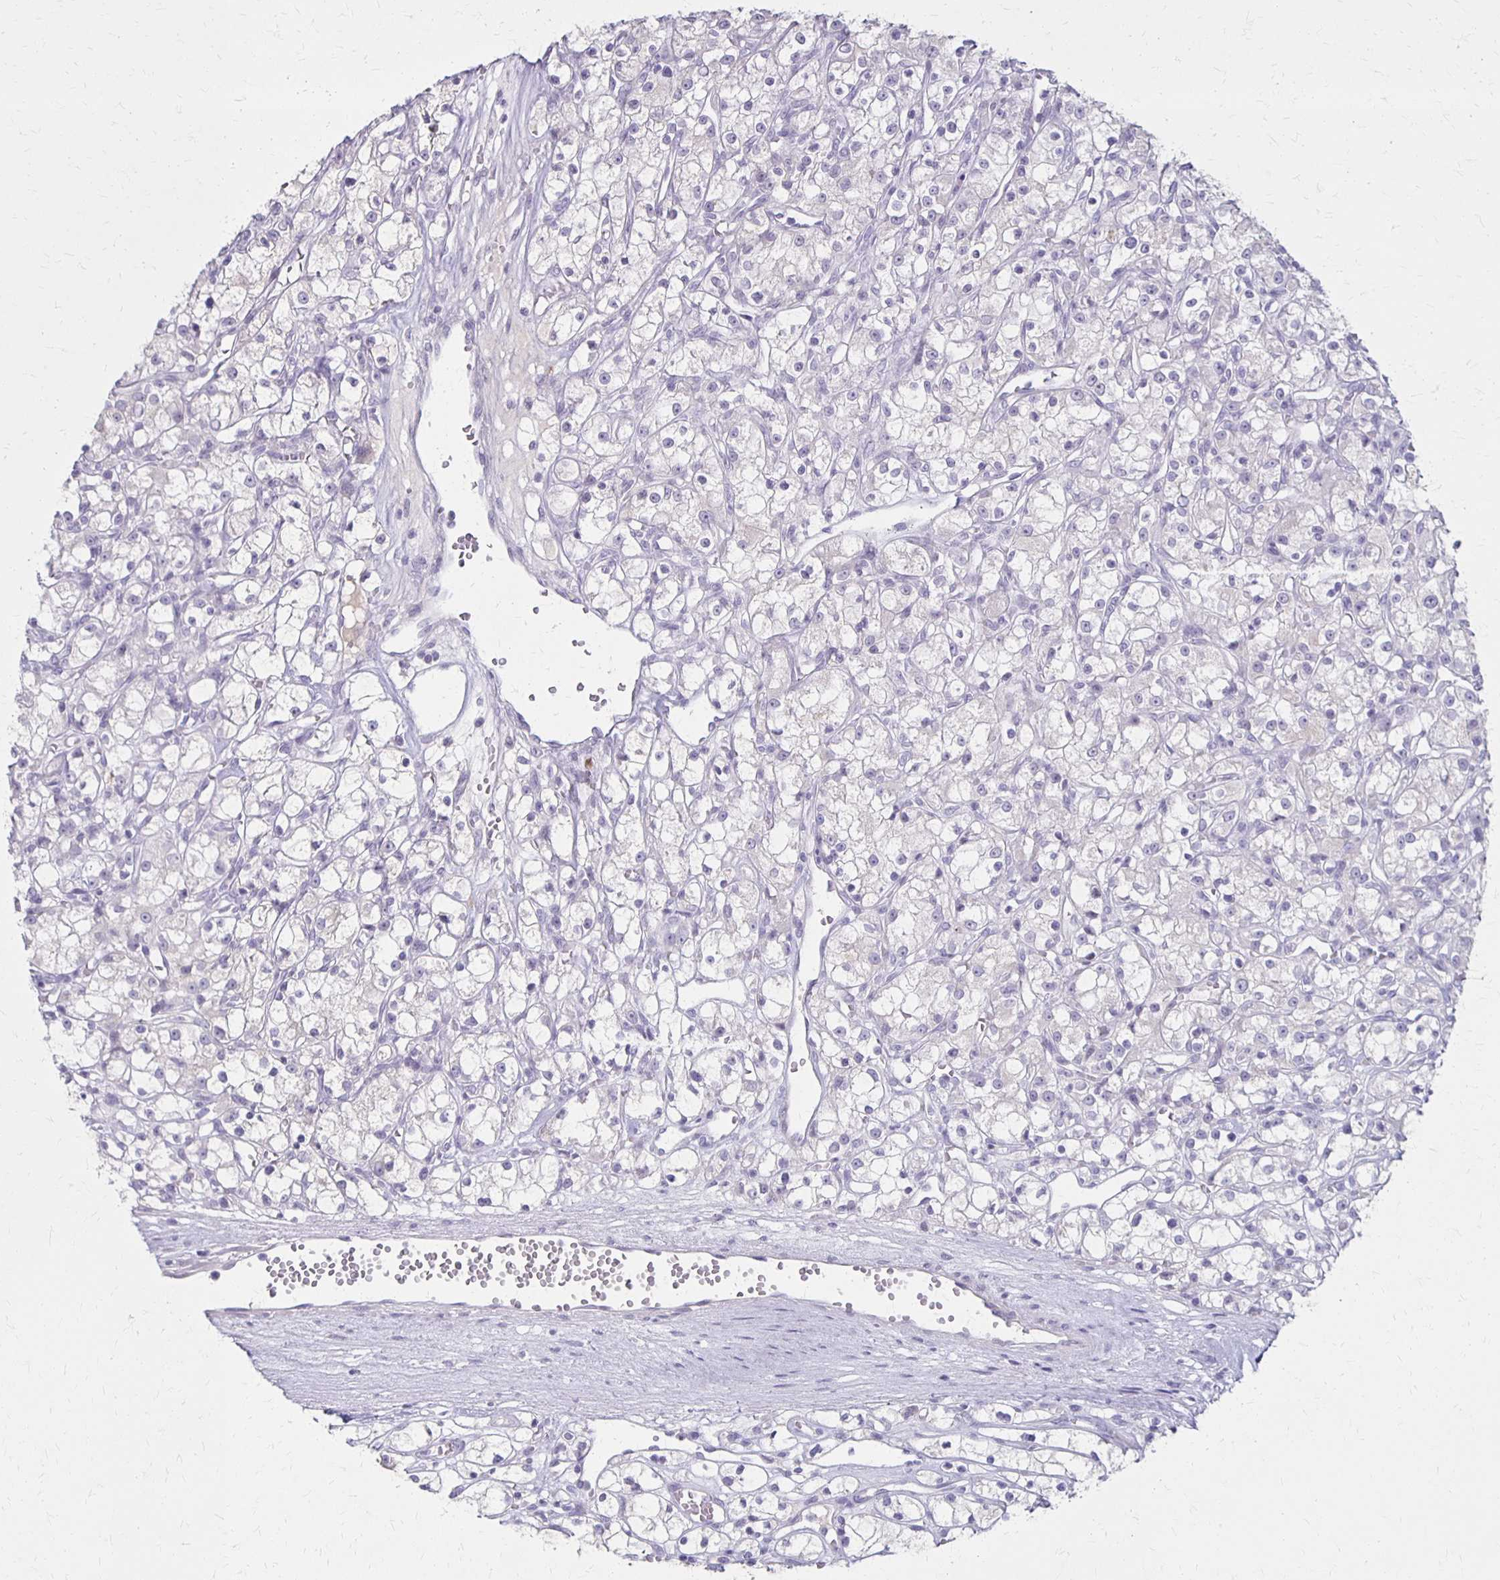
{"staining": {"intensity": "negative", "quantity": "none", "location": "none"}, "tissue": "renal cancer", "cell_type": "Tumor cells", "image_type": "cancer", "snomed": [{"axis": "morphology", "description": "Adenocarcinoma, NOS"}, {"axis": "topography", "description": "Kidney"}], "caption": "Immunohistochemistry of human renal cancer reveals no positivity in tumor cells. (DAB (3,3'-diaminobenzidine) IHC visualized using brightfield microscopy, high magnification).", "gene": "SLC35E2B", "patient": {"sex": "female", "age": 59}}